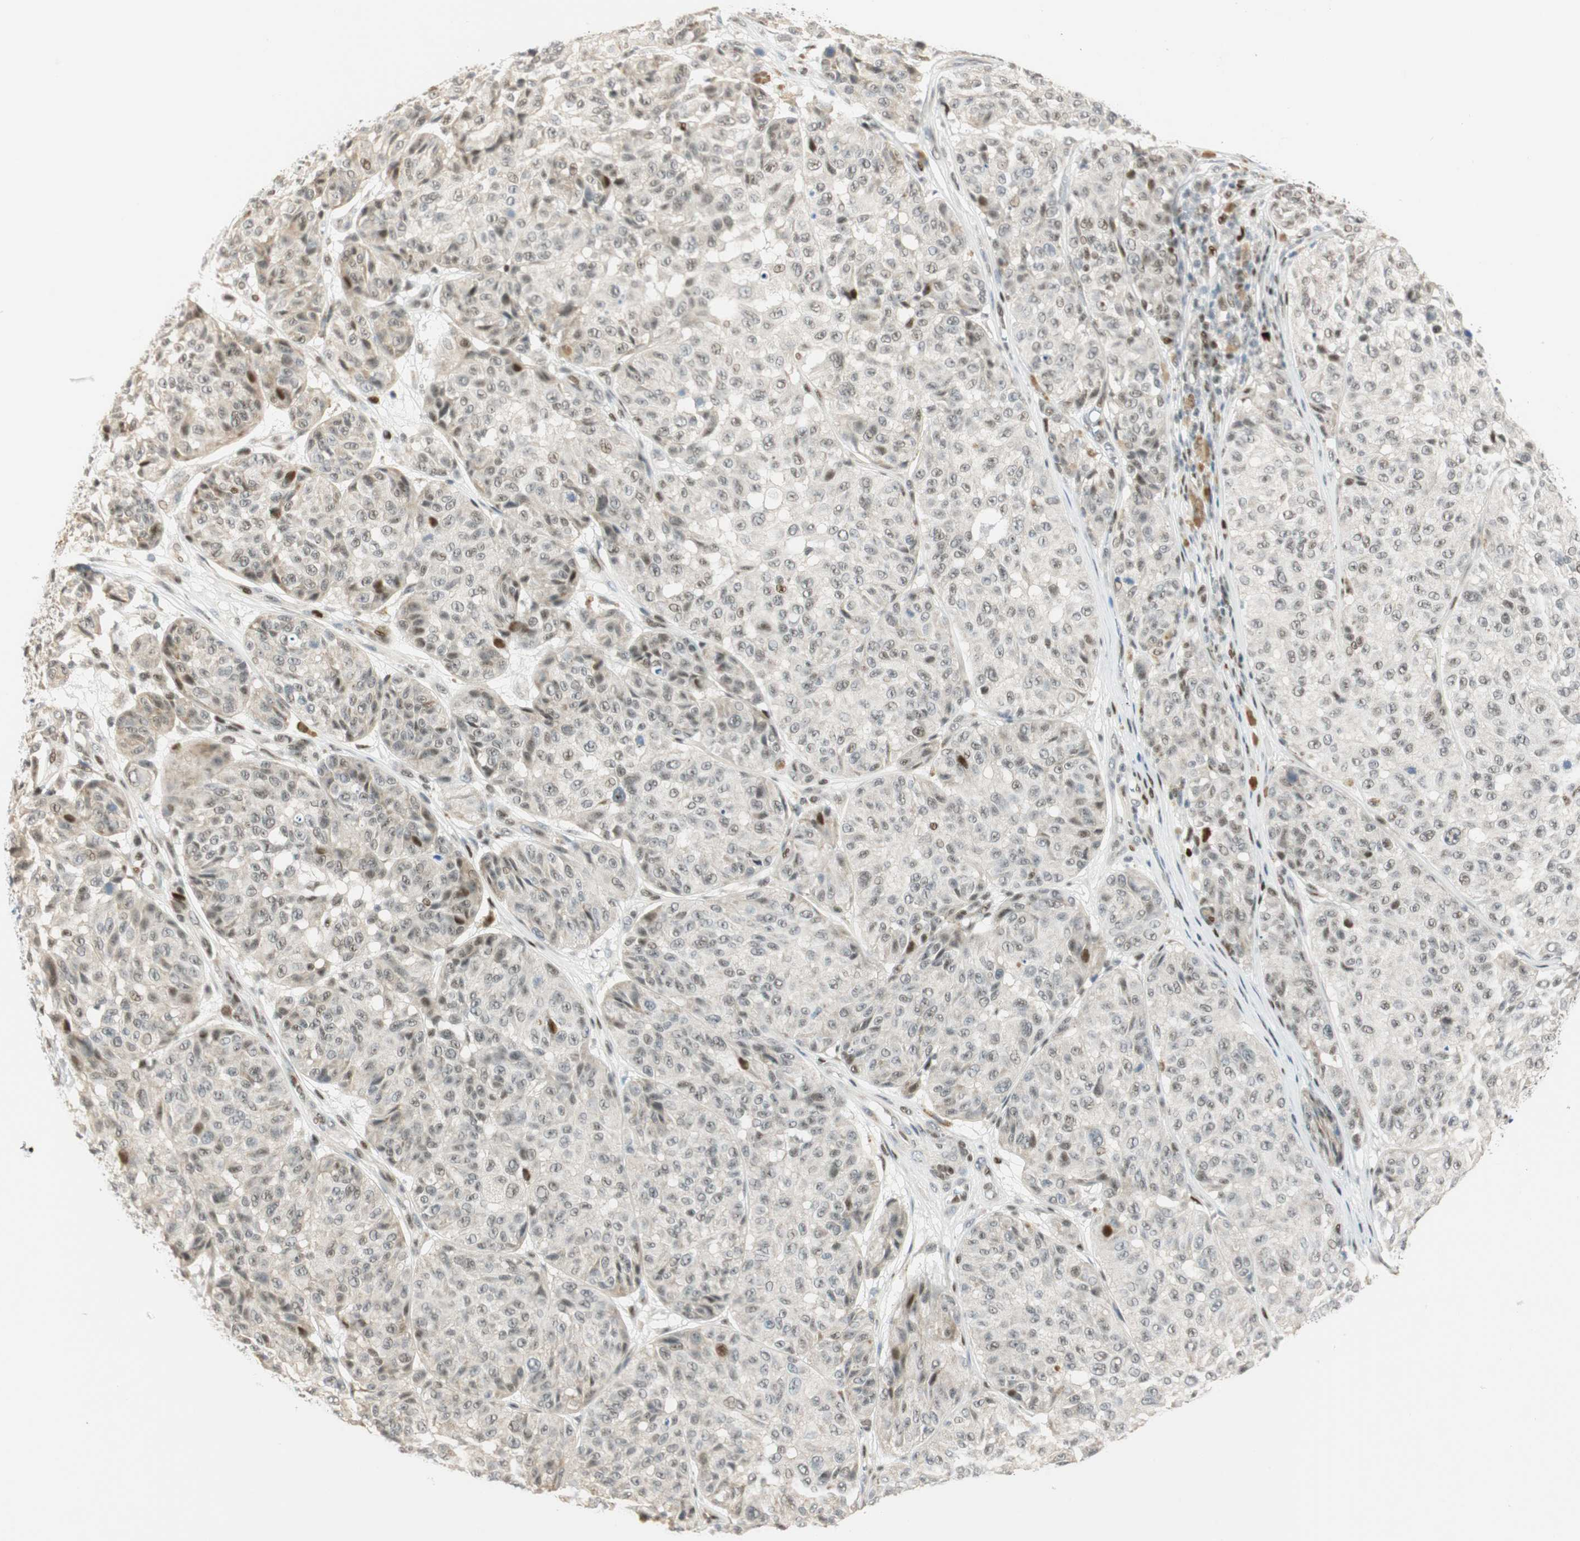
{"staining": {"intensity": "moderate", "quantity": "<25%", "location": "nuclear"}, "tissue": "melanoma", "cell_type": "Tumor cells", "image_type": "cancer", "snomed": [{"axis": "morphology", "description": "Malignant melanoma, NOS"}, {"axis": "topography", "description": "Skin"}], "caption": "High-power microscopy captured an IHC photomicrograph of malignant melanoma, revealing moderate nuclear positivity in about <25% of tumor cells.", "gene": "MSX2", "patient": {"sex": "female", "age": 46}}